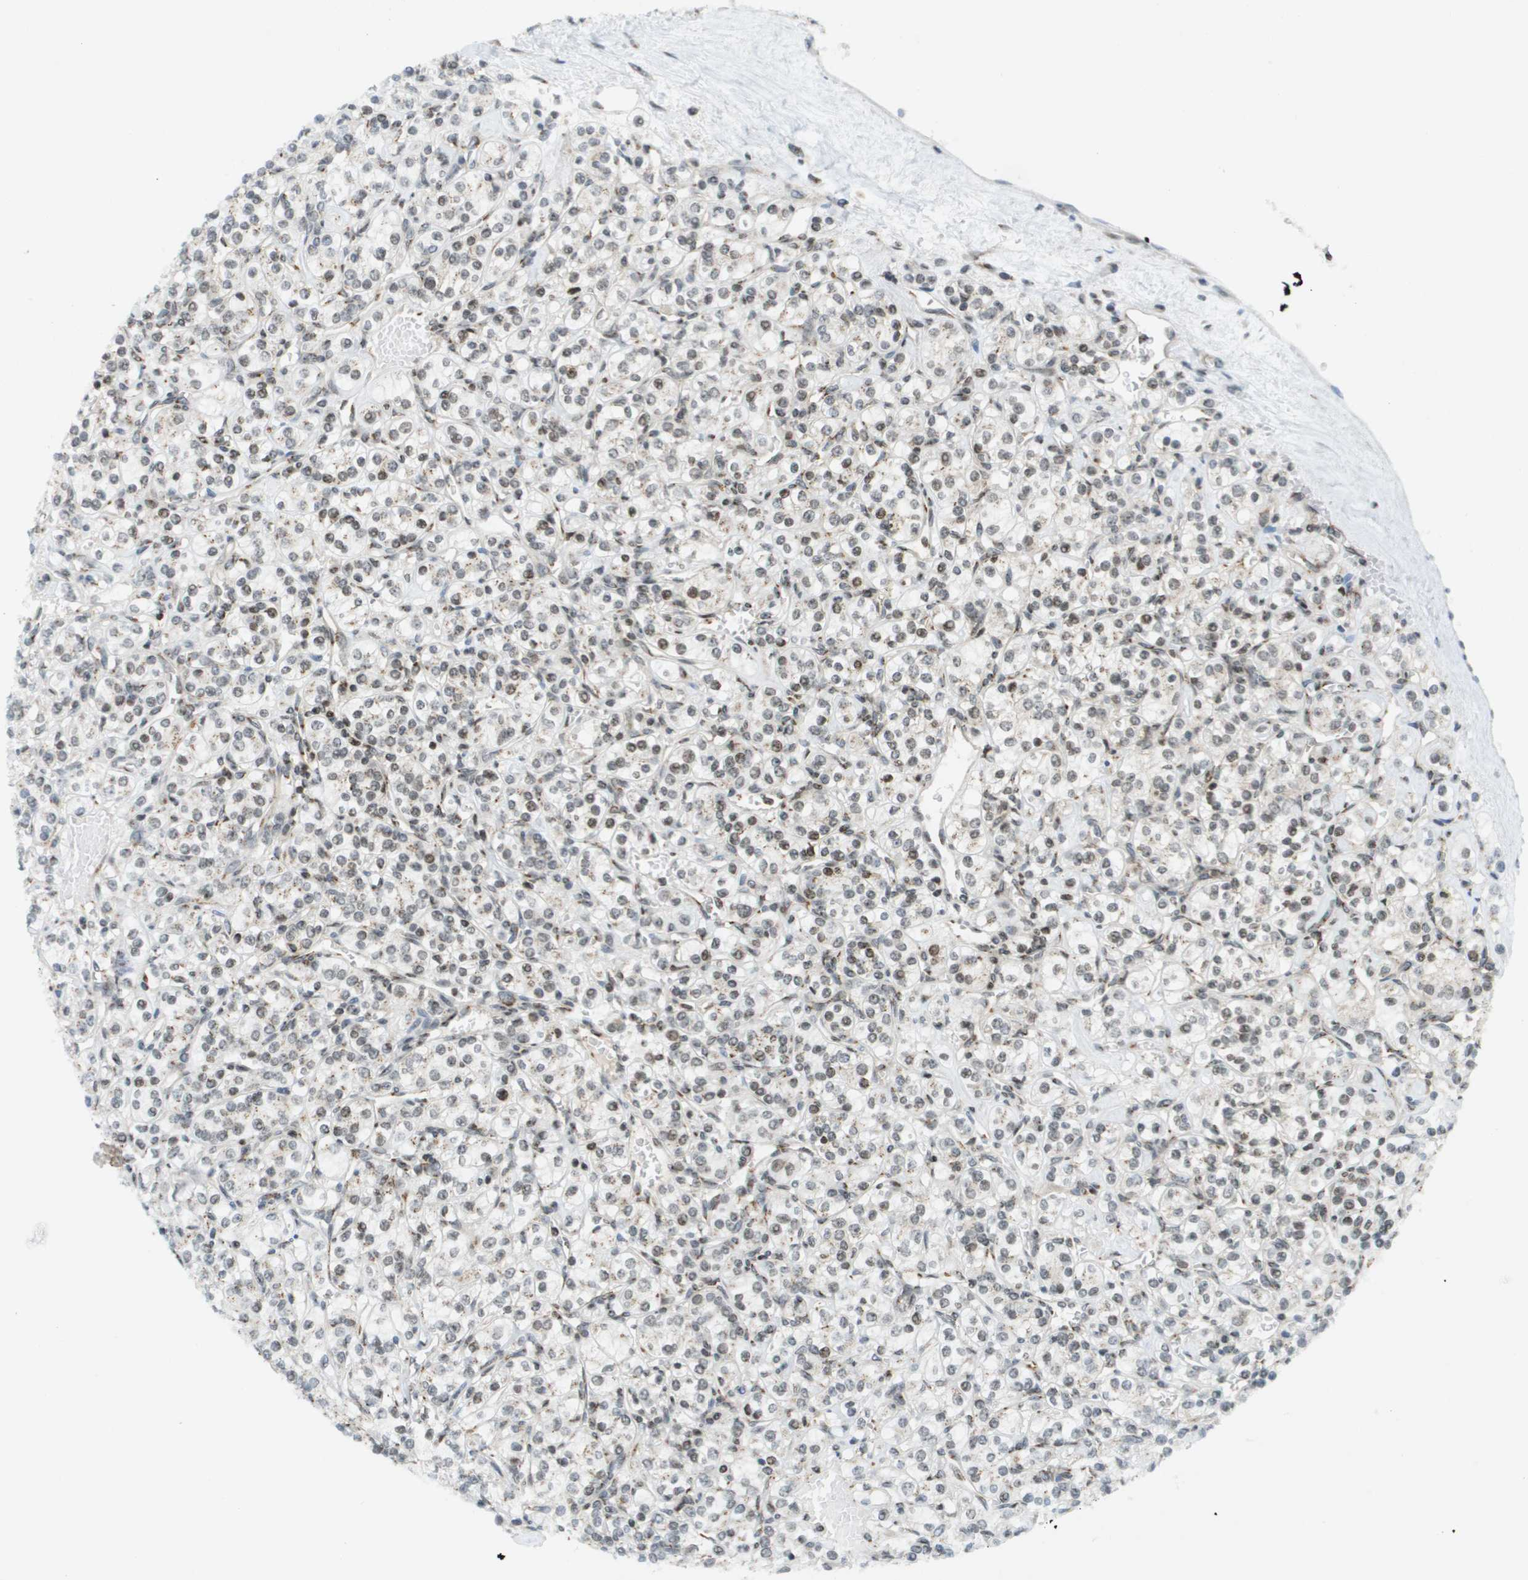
{"staining": {"intensity": "moderate", "quantity": "25%-75%", "location": "nuclear"}, "tissue": "renal cancer", "cell_type": "Tumor cells", "image_type": "cancer", "snomed": [{"axis": "morphology", "description": "Adenocarcinoma, NOS"}, {"axis": "topography", "description": "Kidney"}], "caption": "A high-resolution micrograph shows IHC staining of renal cancer (adenocarcinoma), which demonstrates moderate nuclear expression in approximately 25%-75% of tumor cells. The staining is performed using DAB brown chromogen to label protein expression. The nuclei are counter-stained blue using hematoxylin.", "gene": "EVC", "patient": {"sex": "male", "age": 77}}